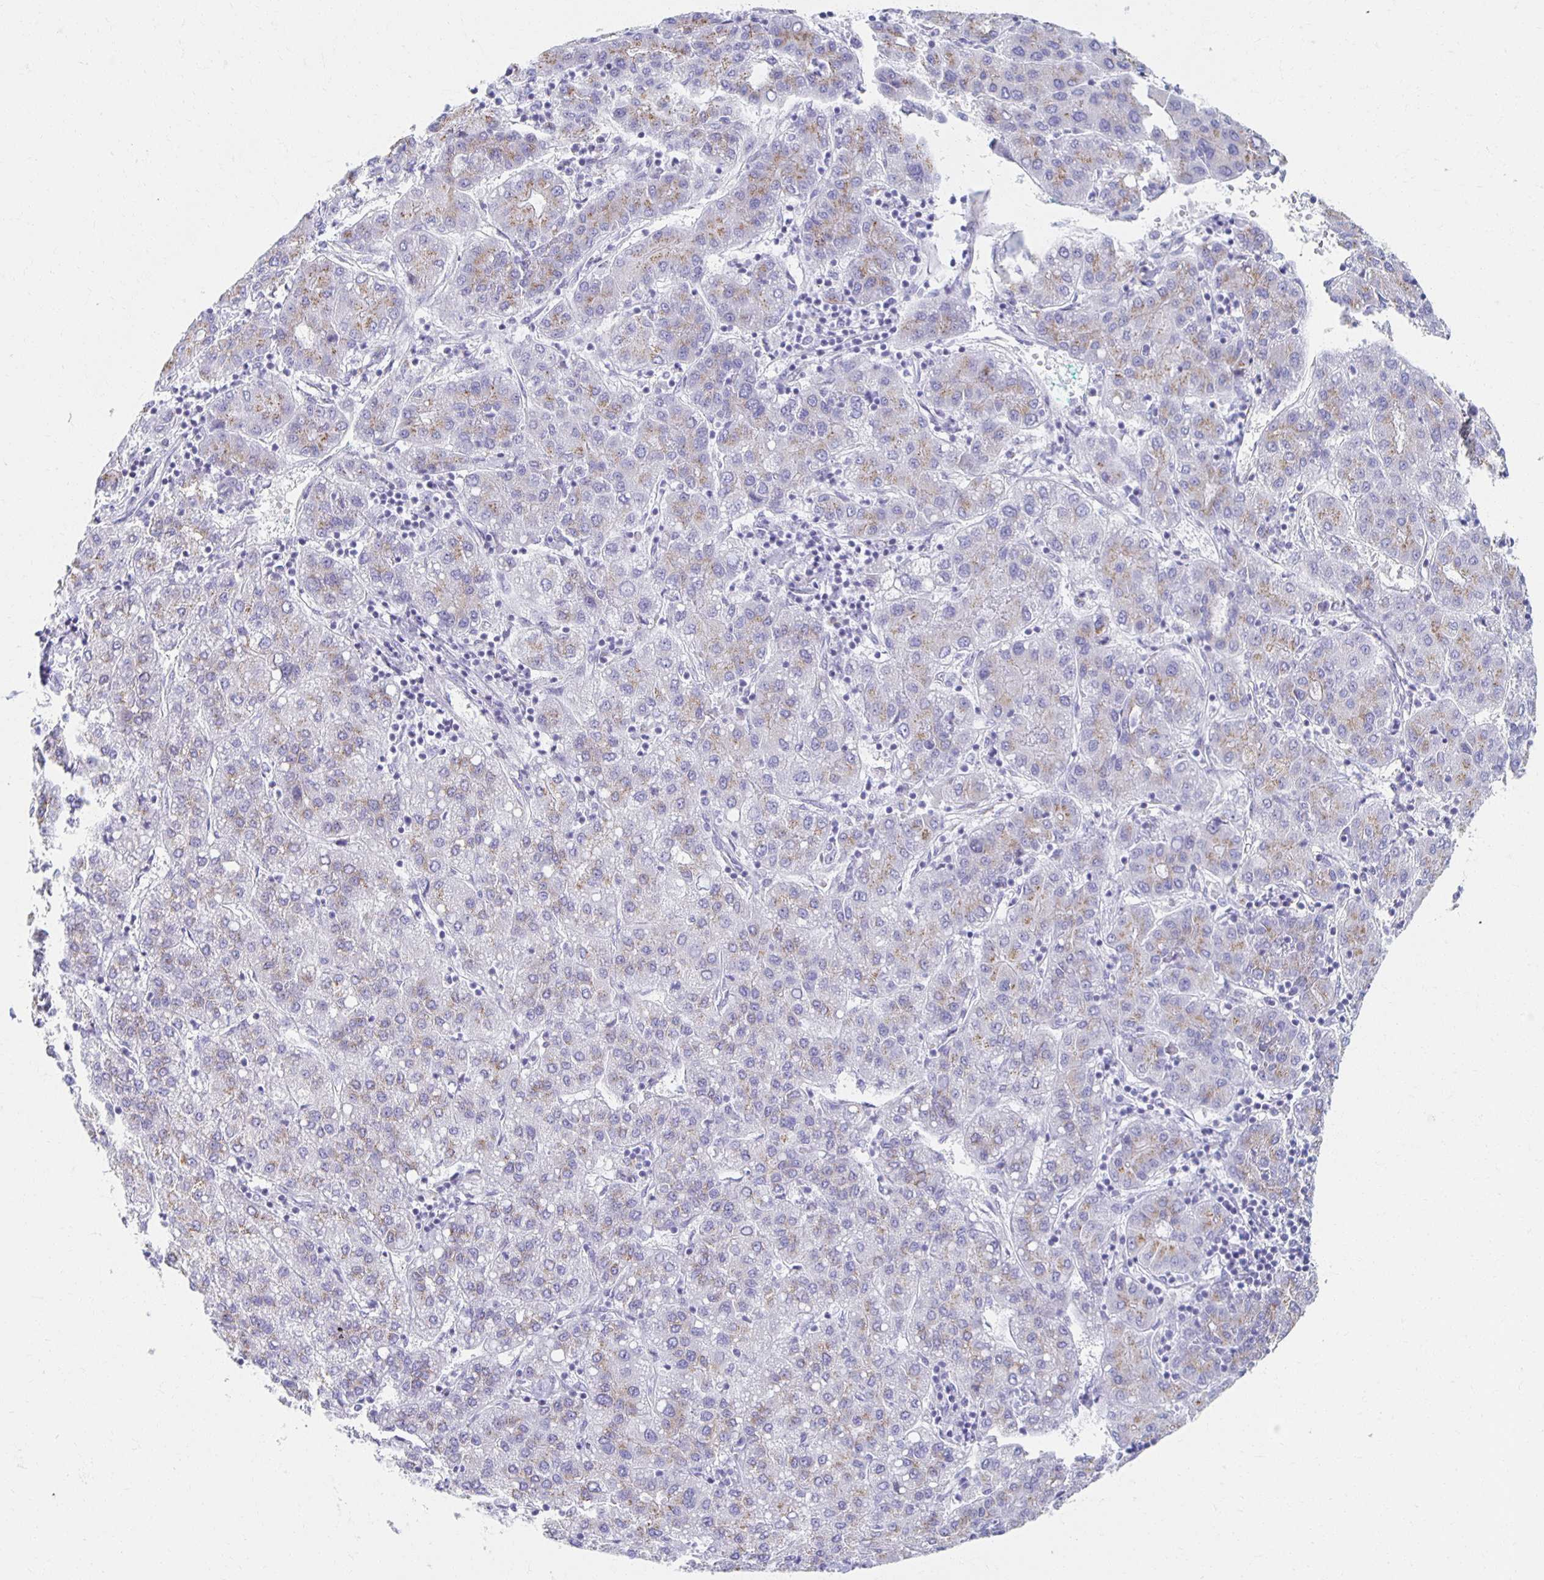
{"staining": {"intensity": "weak", "quantity": "25%-75%", "location": "cytoplasmic/membranous"}, "tissue": "liver cancer", "cell_type": "Tumor cells", "image_type": "cancer", "snomed": [{"axis": "morphology", "description": "Carcinoma, Hepatocellular, NOS"}, {"axis": "topography", "description": "Liver"}], "caption": "High-magnification brightfield microscopy of liver cancer stained with DAB (3,3'-diaminobenzidine) (brown) and counterstained with hematoxylin (blue). tumor cells exhibit weak cytoplasmic/membranous positivity is seen in about25%-75% of cells.", "gene": "TEX44", "patient": {"sex": "male", "age": 65}}